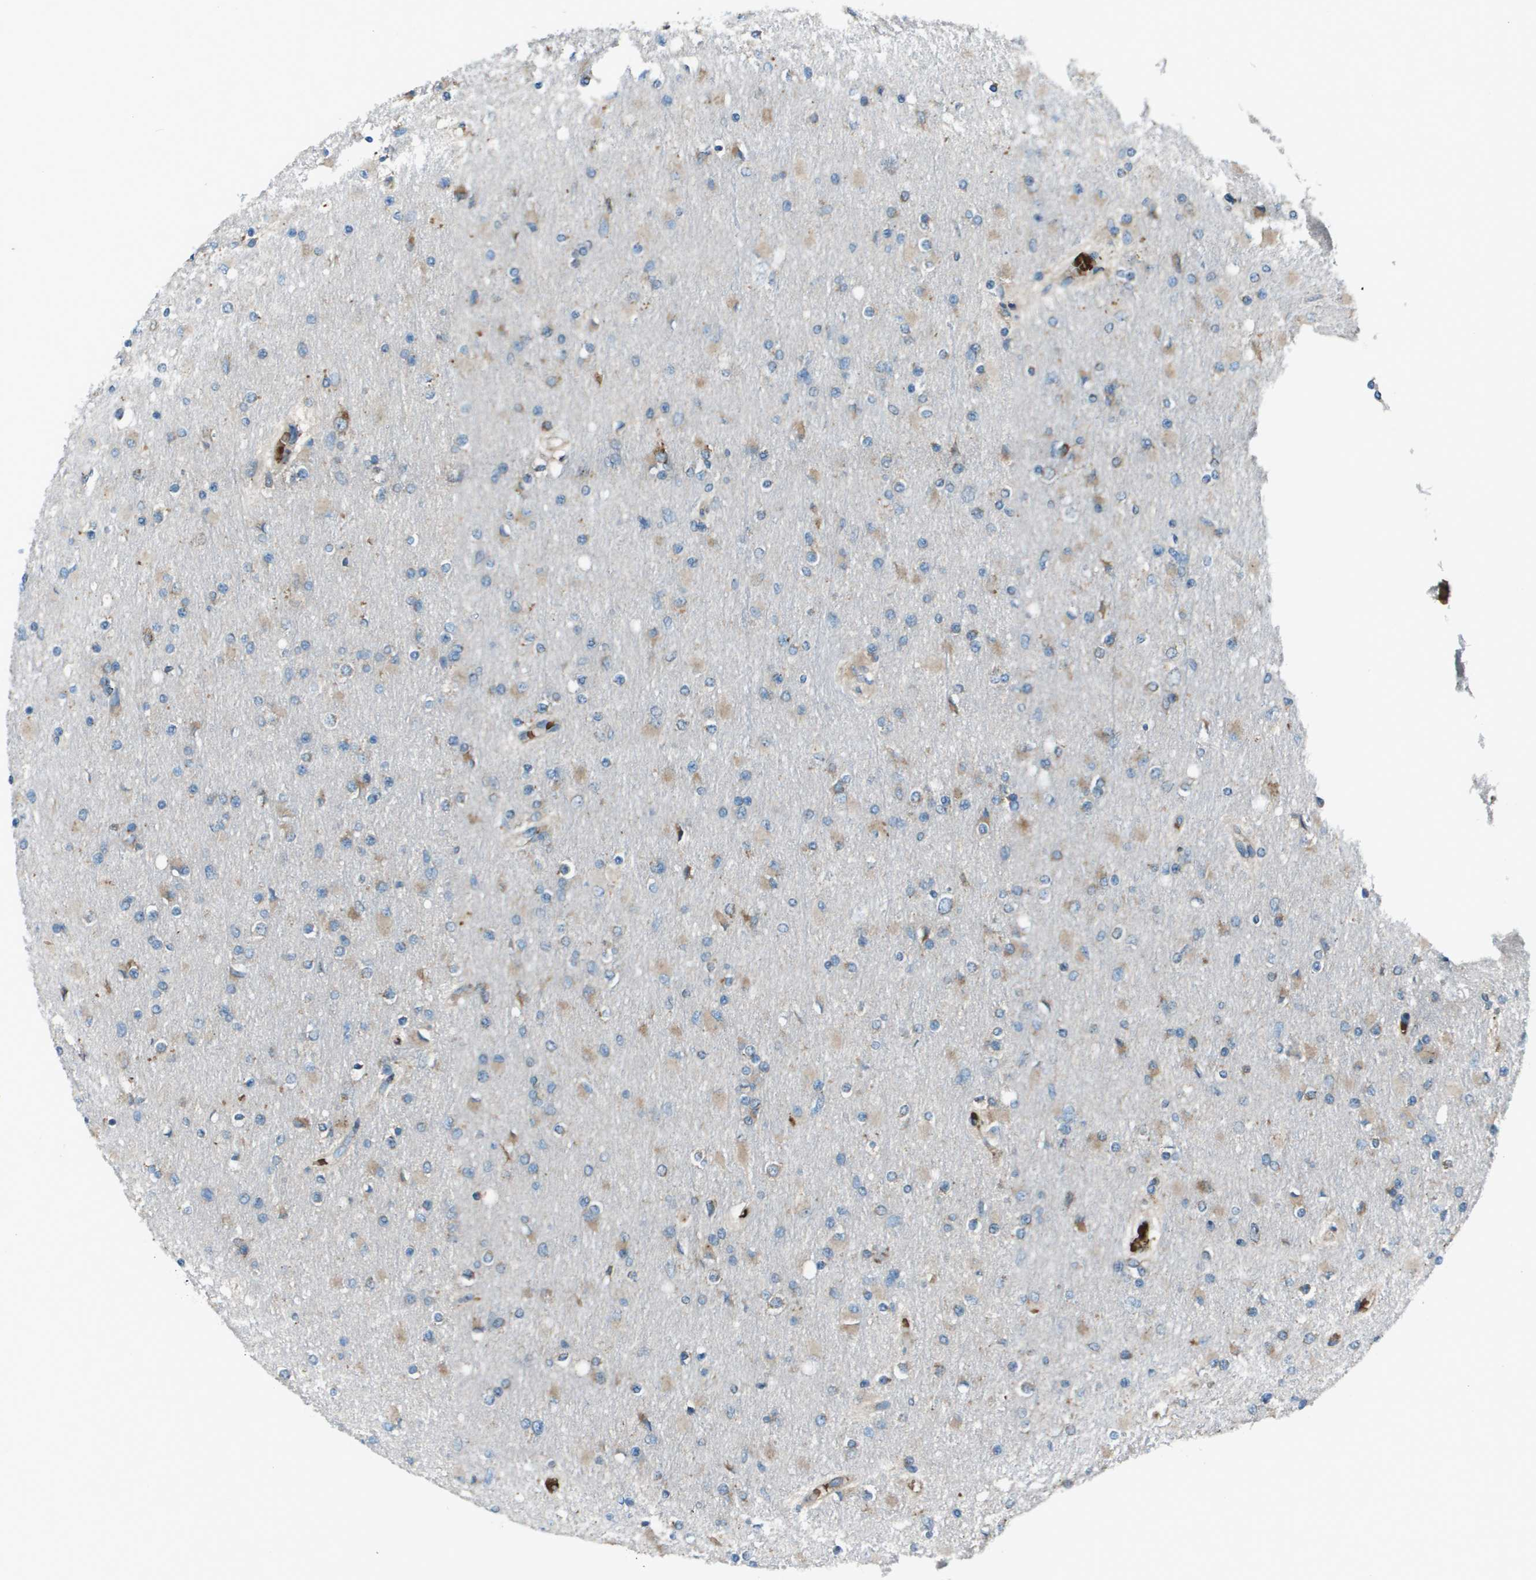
{"staining": {"intensity": "weak", "quantity": "<25%", "location": "cytoplasmic/membranous"}, "tissue": "glioma", "cell_type": "Tumor cells", "image_type": "cancer", "snomed": [{"axis": "morphology", "description": "Glioma, malignant, High grade"}, {"axis": "topography", "description": "Cerebral cortex"}], "caption": "A histopathology image of human glioma is negative for staining in tumor cells.", "gene": "UTS2", "patient": {"sex": "female", "age": 36}}